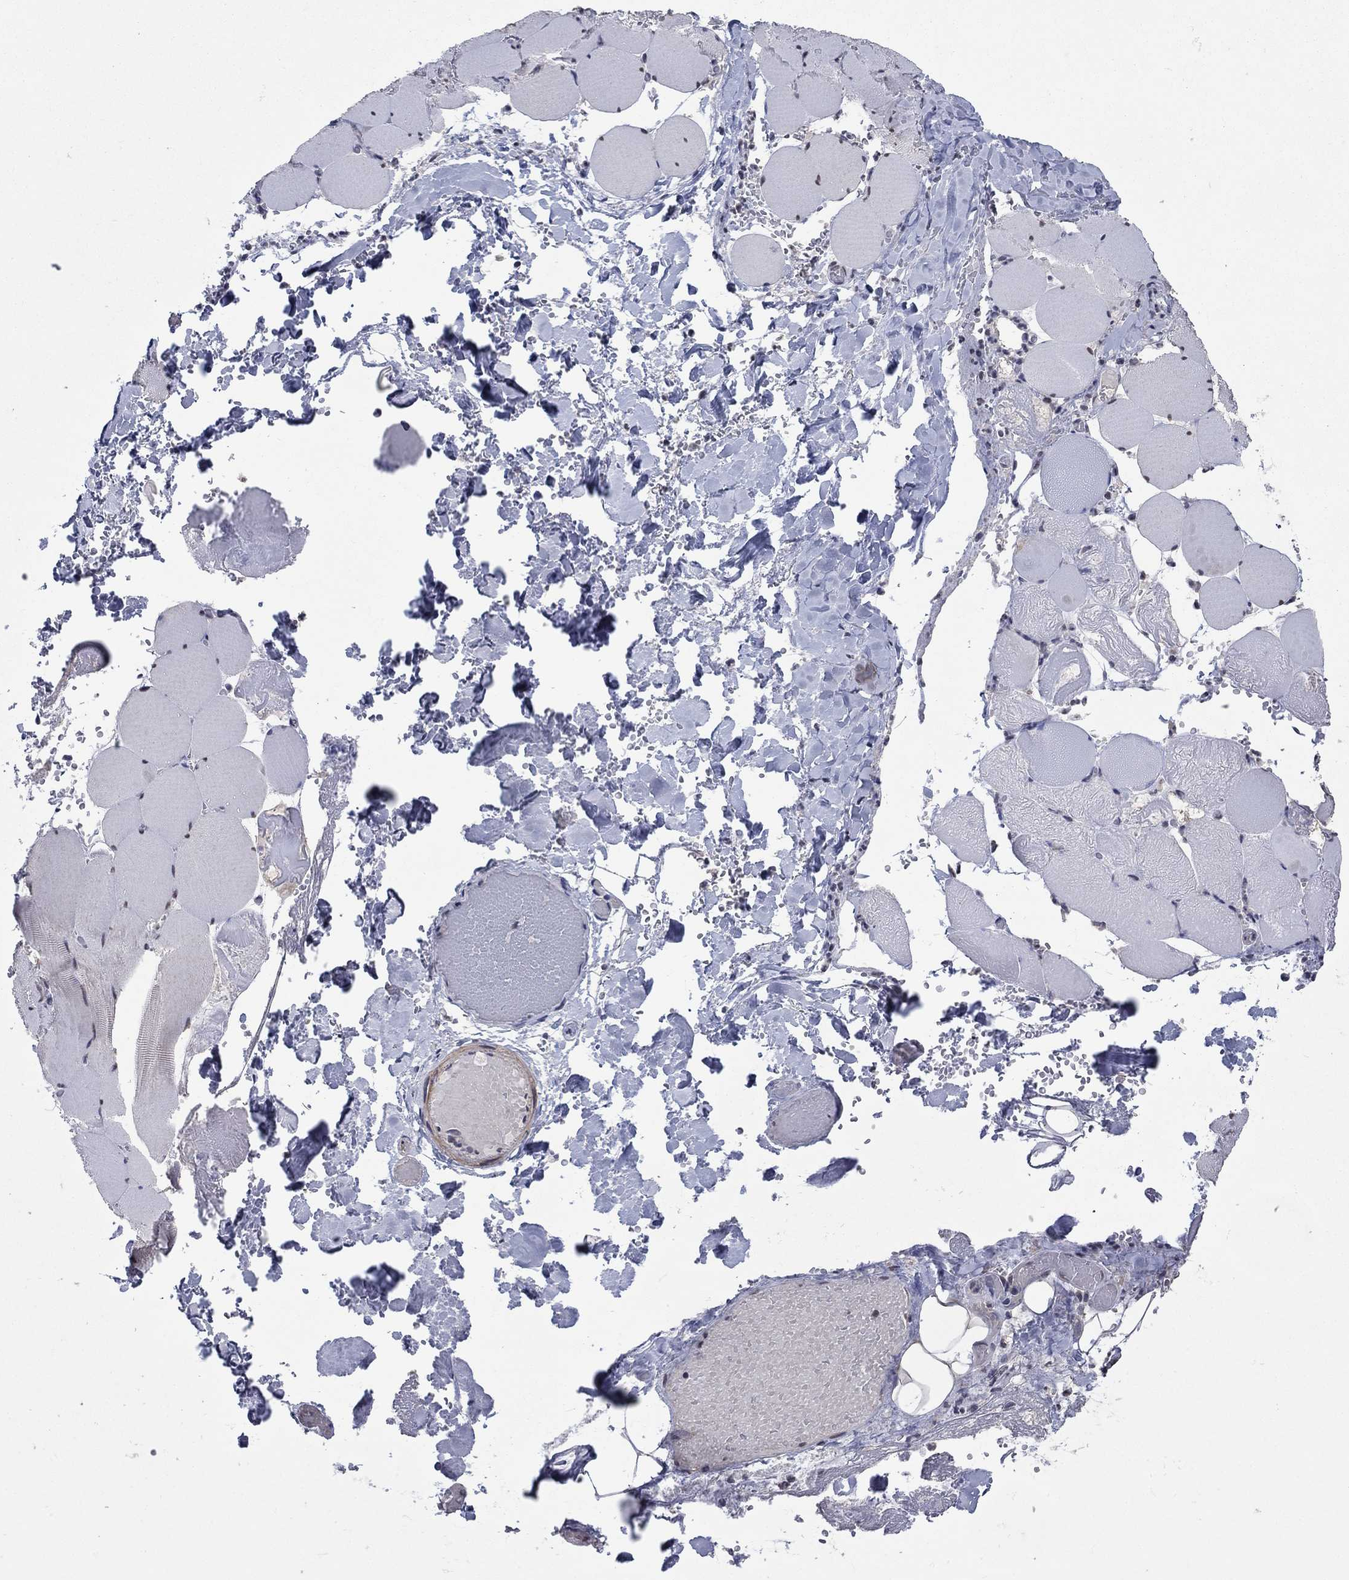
{"staining": {"intensity": "negative", "quantity": "none", "location": "none"}, "tissue": "skeletal muscle", "cell_type": "Myocytes", "image_type": "normal", "snomed": [{"axis": "morphology", "description": "Normal tissue, NOS"}, {"axis": "morphology", "description": "Malignant melanoma, Metastatic site"}, {"axis": "topography", "description": "Skeletal muscle"}], "caption": "Myocytes show no significant expression in unremarkable skeletal muscle.", "gene": "TYMS", "patient": {"sex": "male", "age": 50}}